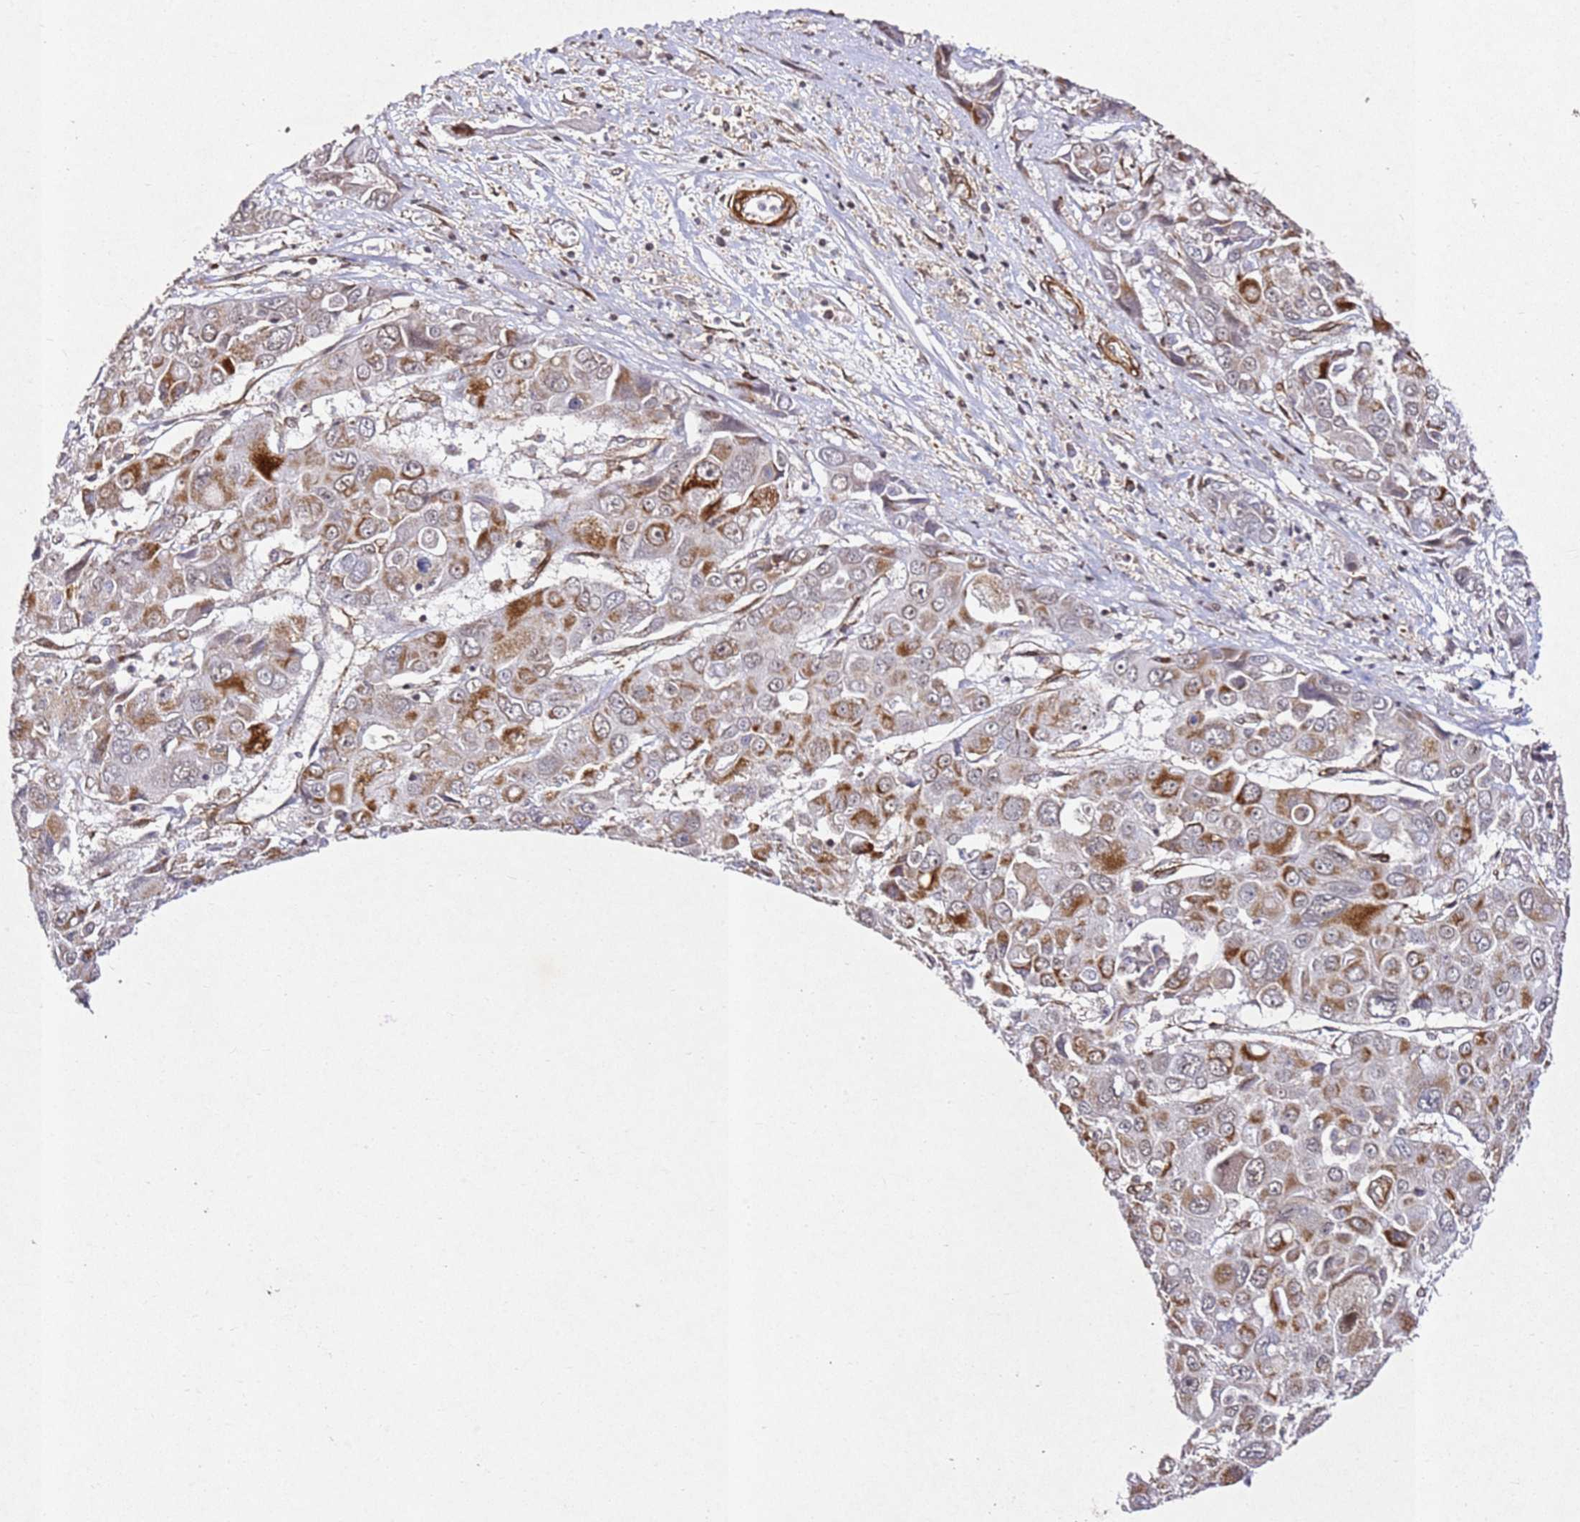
{"staining": {"intensity": "moderate", "quantity": "25%-75%", "location": "cytoplasmic/membranous"}, "tissue": "liver cancer", "cell_type": "Tumor cells", "image_type": "cancer", "snomed": [{"axis": "morphology", "description": "Cholangiocarcinoma"}, {"axis": "topography", "description": "Liver"}], "caption": "An image showing moderate cytoplasmic/membranous expression in about 25%-75% of tumor cells in liver cholangiocarcinoma, as visualized by brown immunohistochemical staining.", "gene": "ZNF296", "patient": {"sex": "male", "age": 67}}